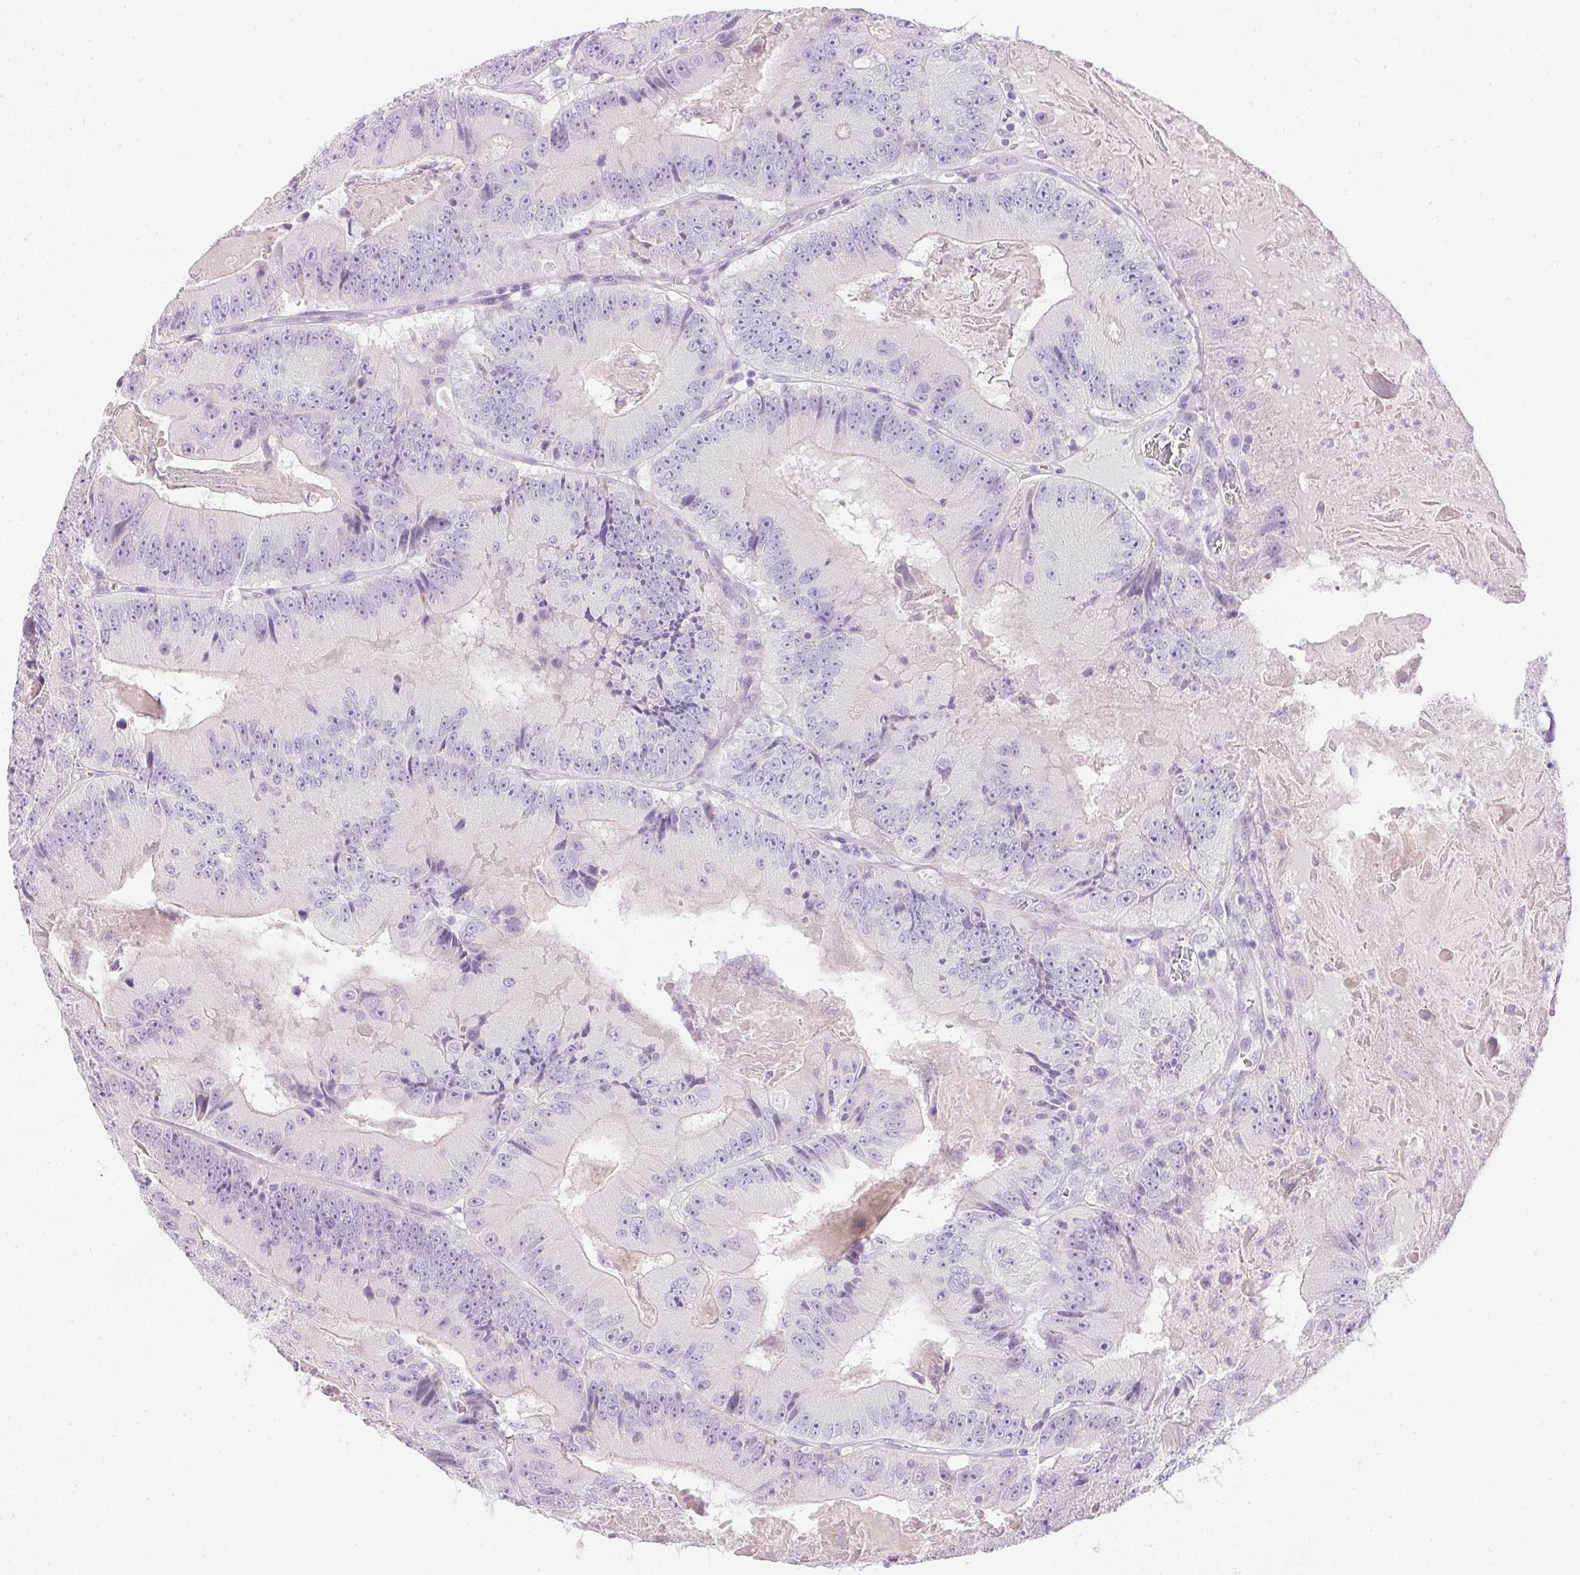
{"staining": {"intensity": "negative", "quantity": "none", "location": "none"}, "tissue": "colorectal cancer", "cell_type": "Tumor cells", "image_type": "cancer", "snomed": [{"axis": "morphology", "description": "Adenocarcinoma, NOS"}, {"axis": "topography", "description": "Colon"}], "caption": "Tumor cells are negative for brown protein staining in colorectal adenocarcinoma. Brightfield microscopy of IHC stained with DAB (3,3'-diaminobenzidine) (brown) and hematoxylin (blue), captured at high magnification.", "gene": "CTRL", "patient": {"sex": "female", "age": 86}}